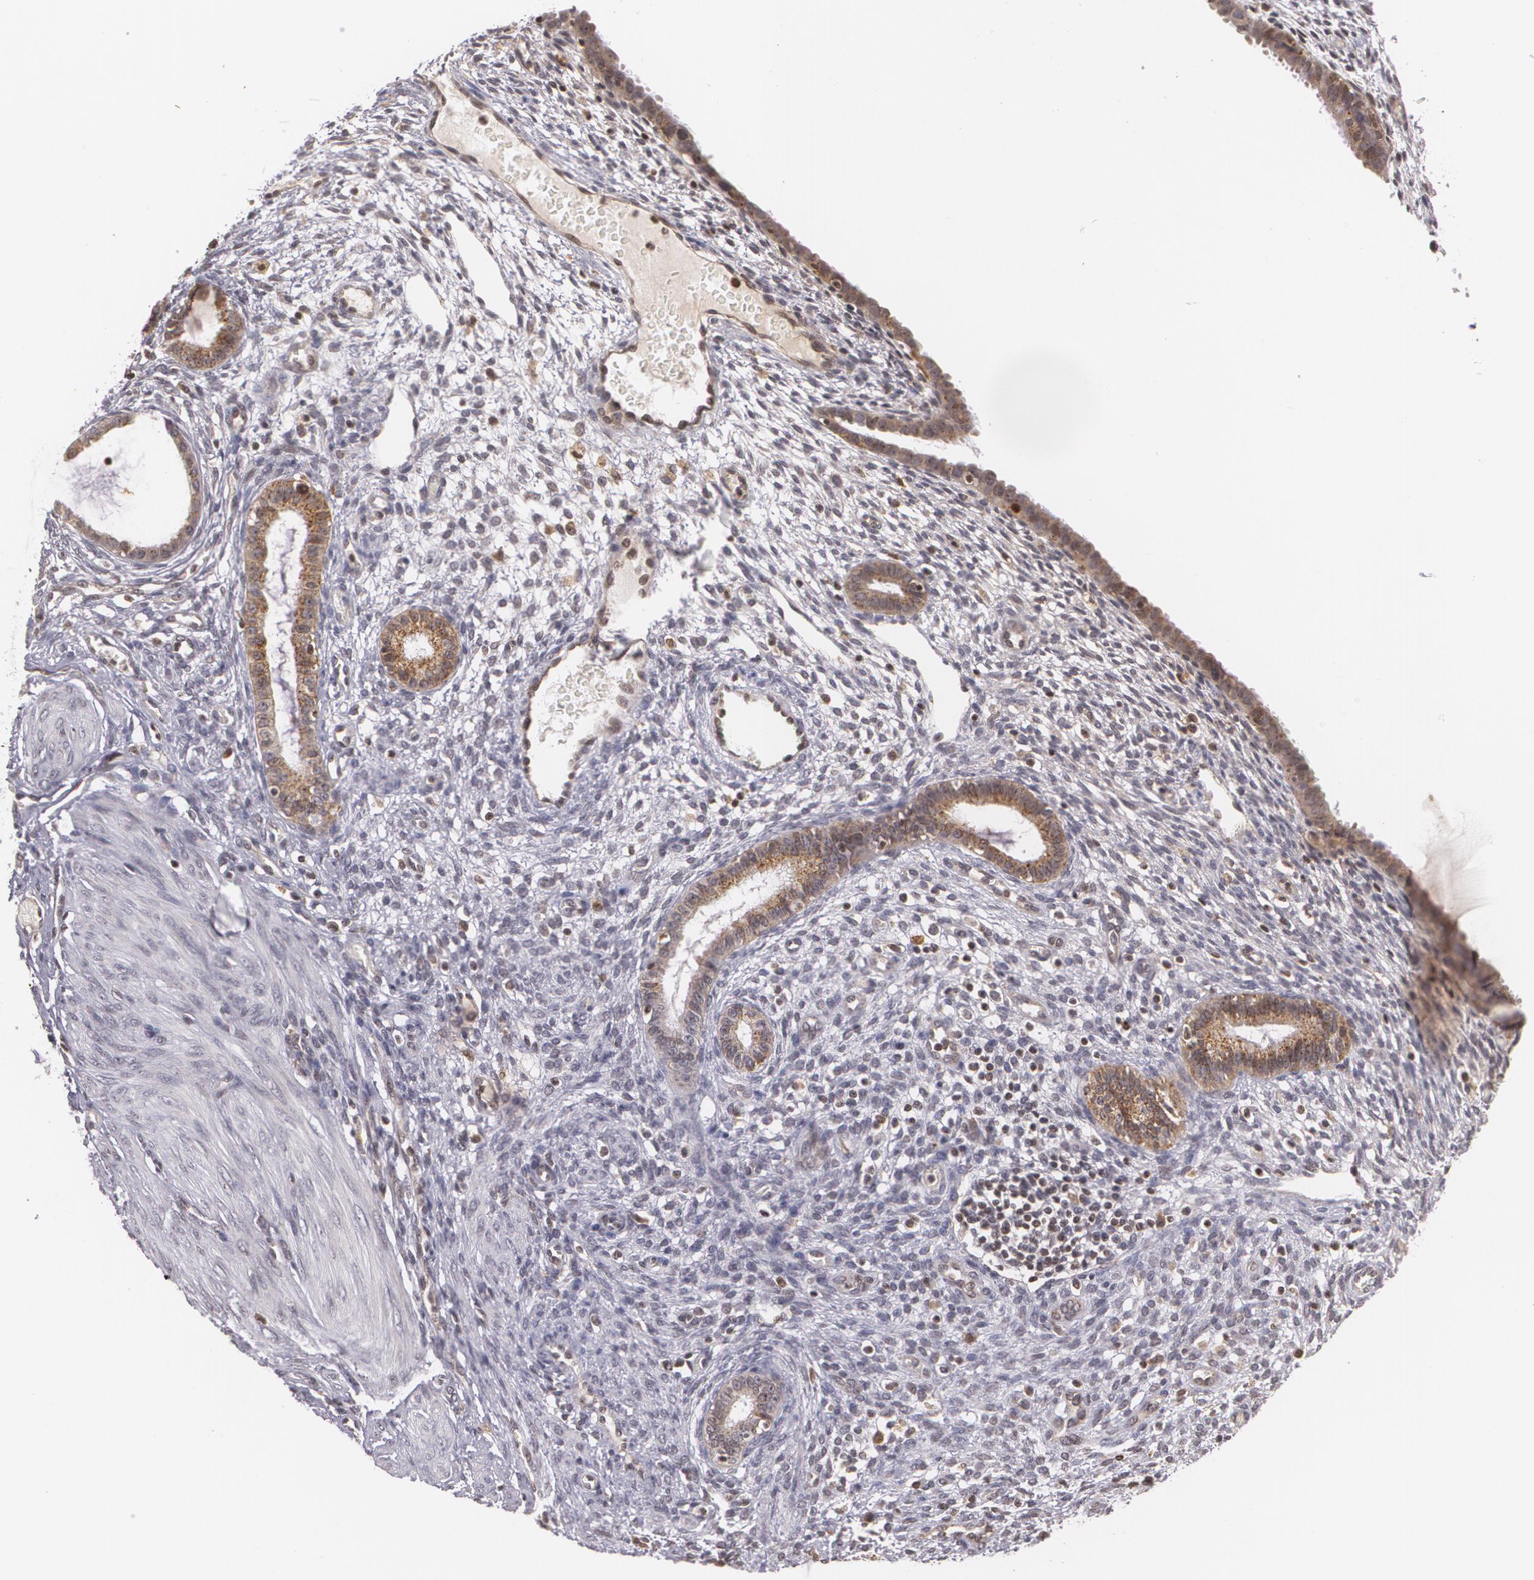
{"staining": {"intensity": "weak", "quantity": "<25%", "location": "nuclear"}, "tissue": "endometrium", "cell_type": "Cells in endometrial stroma", "image_type": "normal", "snomed": [{"axis": "morphology", "description": "Normal tissue, NOS"}, {"axis": "topography", "description": "Endometrium"}], "caption": "Cells in endometrial stroma show no significant protein positivity in unremarkable endometrium. (DAB immunohistochemistry with hematoxylin counter stain).", "gene": "VAV3", "patient": {"sex": "female", "age": 72}}